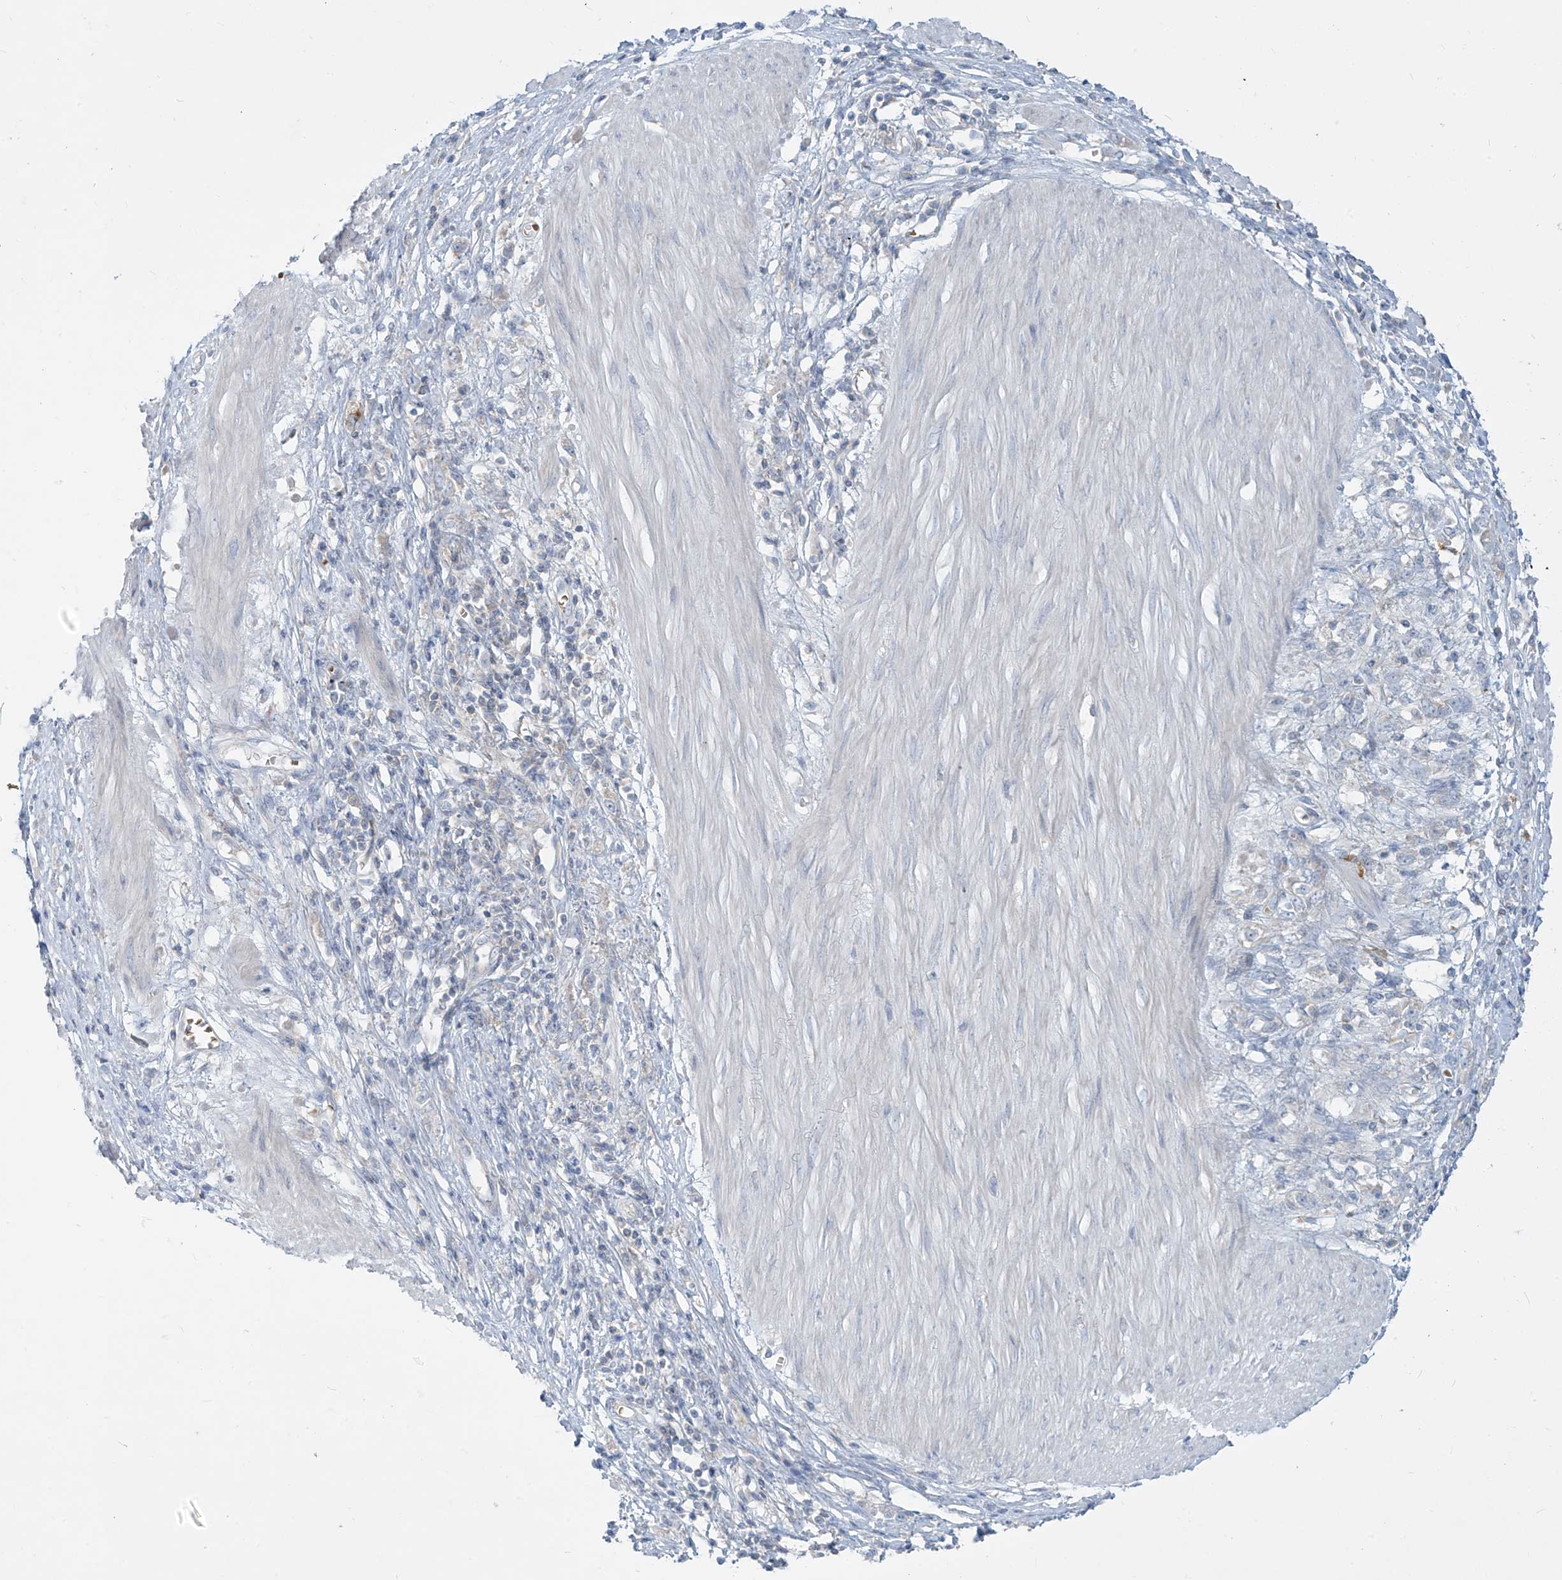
{"staining": {"intensity": "negative", "quantity": "none", "location": "none"}, "tissue": "stomach cancer", "cell_type": "Tumor cells", "image_type": "cancer", "snomed": [{"axis": "morphology", "description": "Adenocarcinoma, NOS"}, {"axis": "topography", "description": "Stomach"}], "caption": "A high-resolution photomicrograph shows immunohistochemistry staining of stomach adenocarcinoma, which displays no significant expression in tumor cells.", "gene": "DGKQ", "patient": {"sex": "female", "age": 76}}